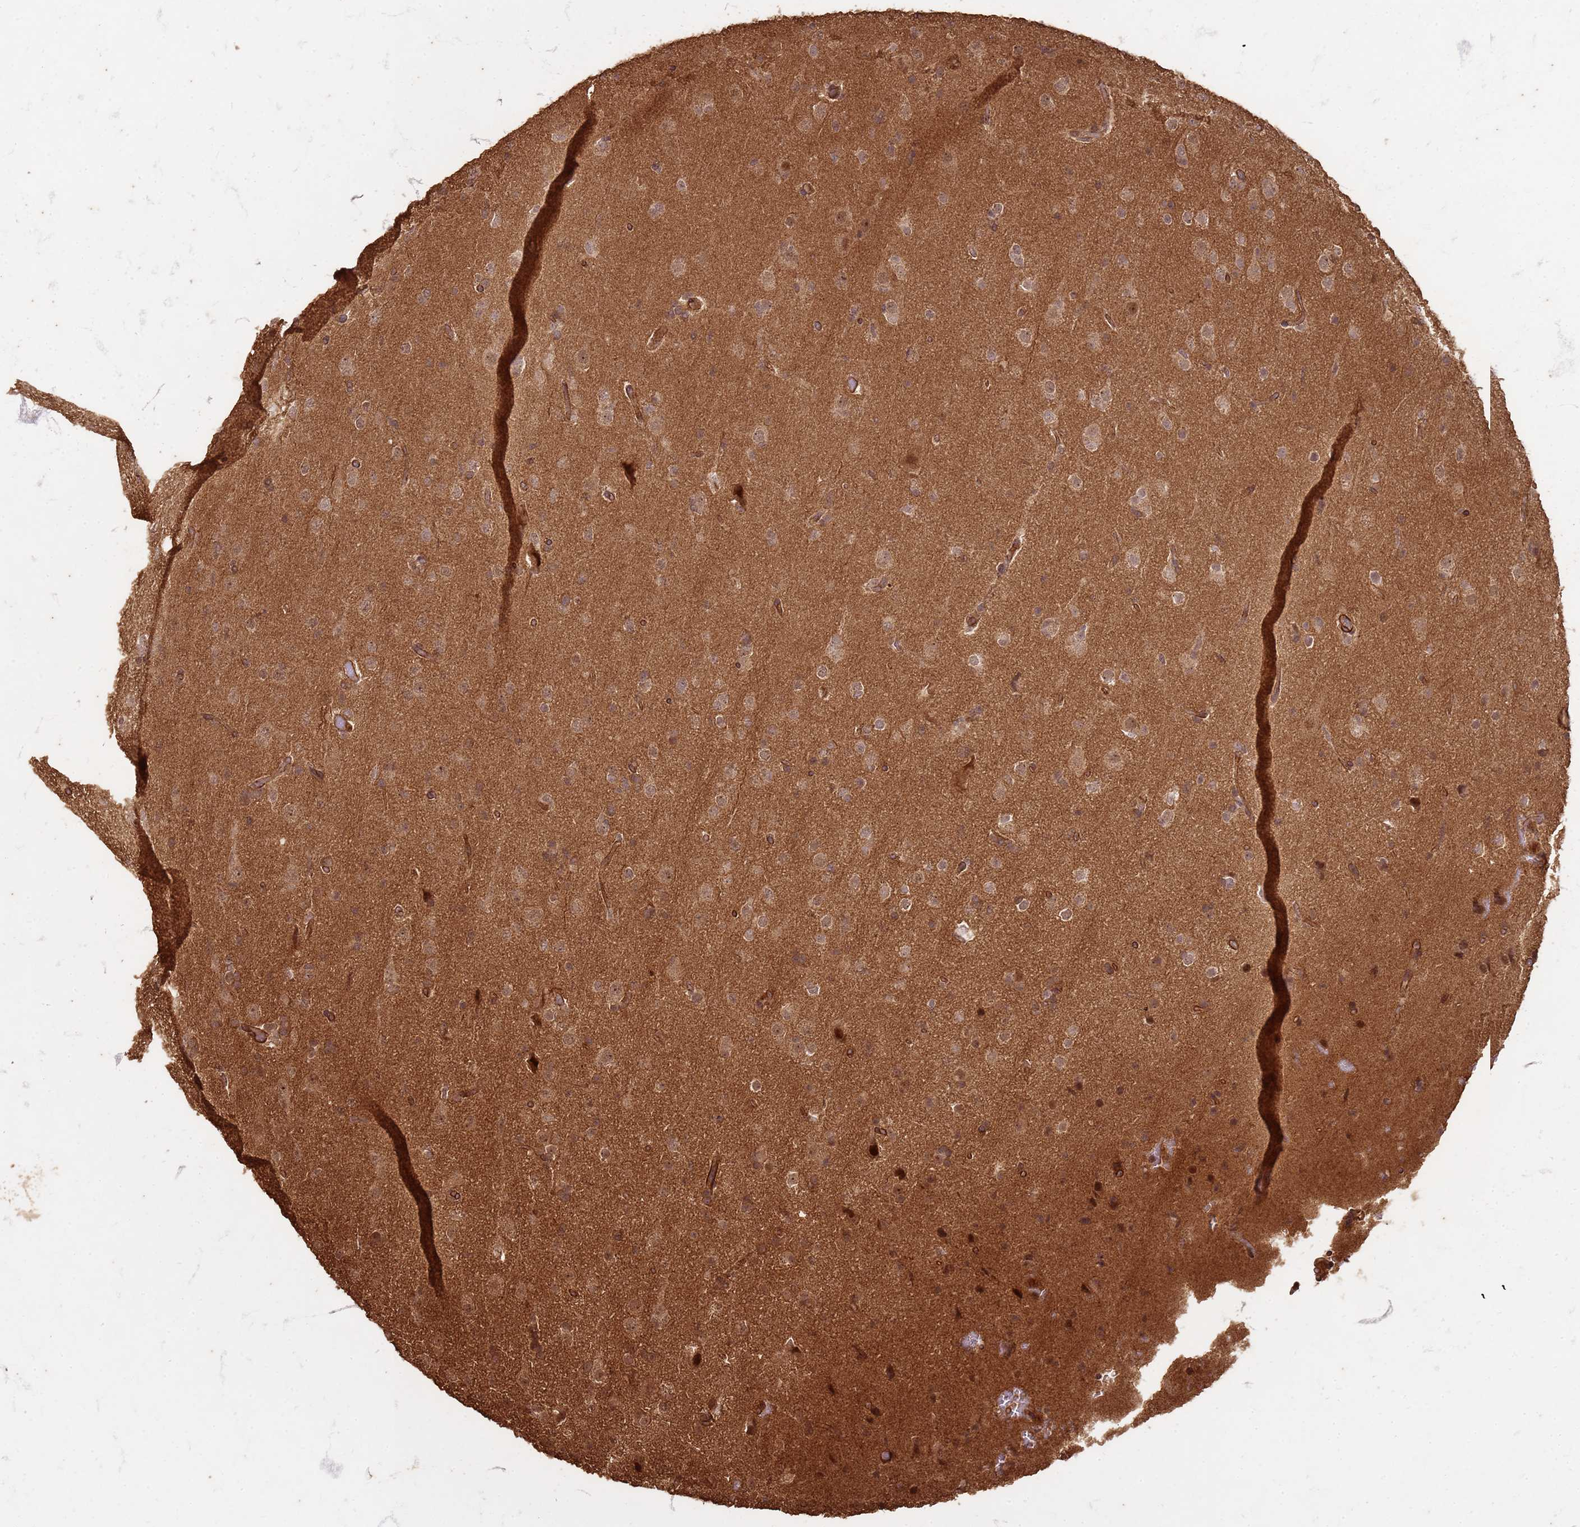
{"staining": {"intensity": "moderate", "quantity": "25%-75%", "location": "cytoplasmic/membranous,nuclear"}, "tissue": "glioma", "cell_type": "Tumor cells", "image_type": "cancer", "snomed": [{"axis": "morphology", "description": "Glioma, malignant, Low grade"}, {"axis": "topography", "description": "Brain"}], "caption": "Immunohistochemical staining of human glioma demonstrates medium levels of moderate cytoplasmic/membranous and nuclear staining in approximately 25%-75% of tumor cells. (IHC, brightfield microscopy, high magnification).", "gene": "KIF26A", "patient": {"sex": "male", "age": 65}}